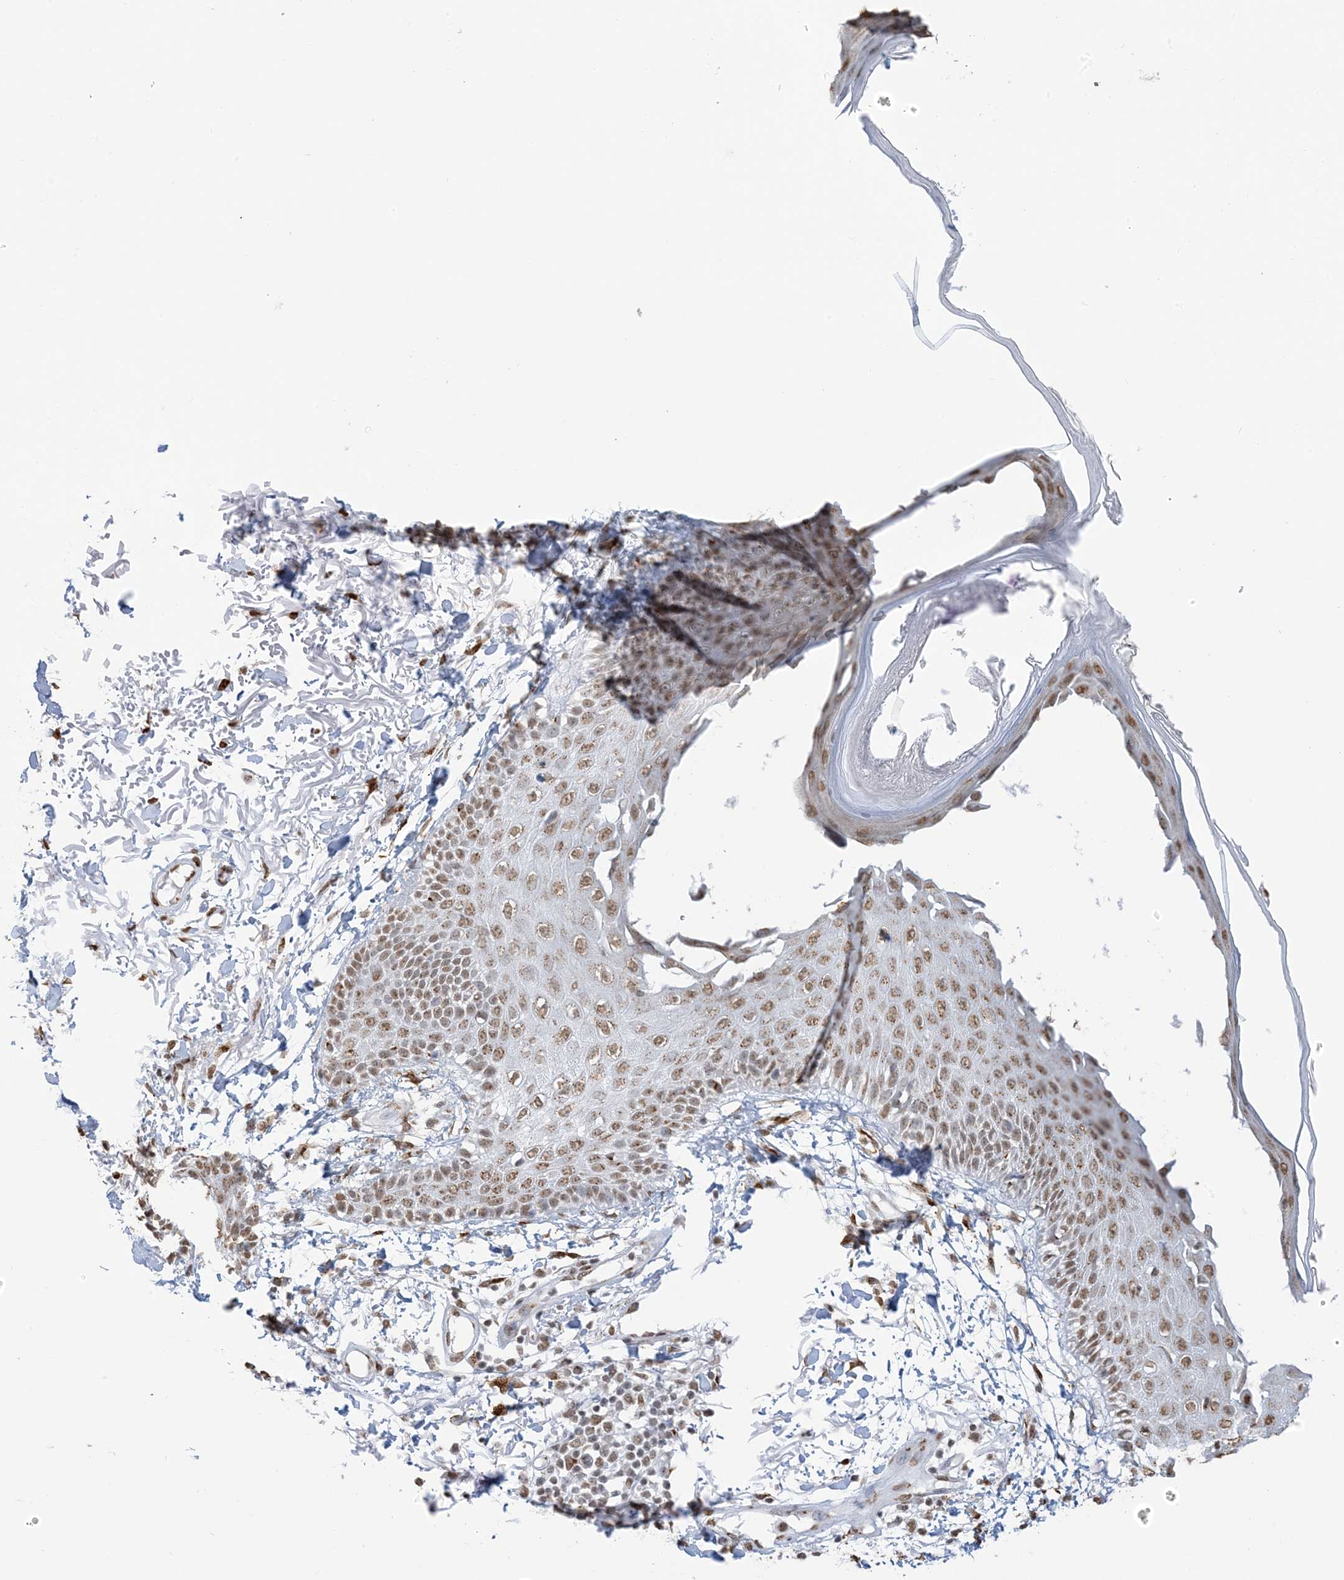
{"staining": {"intensity": "moderate", "quantity": ">75%", "location": "nuclear"}, "tissue": "skin", "cell_type": "Fibroblasts", "image_type": "normal", "snomed": [{"axis": "morphology", "description": "Normal tissue, NOS"}, {"axis": "morphology", "description": "Squamous cell carcinoma, NOS"}, {"axis": "topography", "description": "Skin"}, {"axis": "topography", "description": "Peripheral nerve tissue"}], "caption": "Immunohistochemistry histopathology image of normal human skin stained for a protein (brown), which reveals medium levels of moderate nuclear positivity in approximately >75% of fibroblasts.", "gene": "GPR107", "patient": {"sex": "male", "age": 83}}